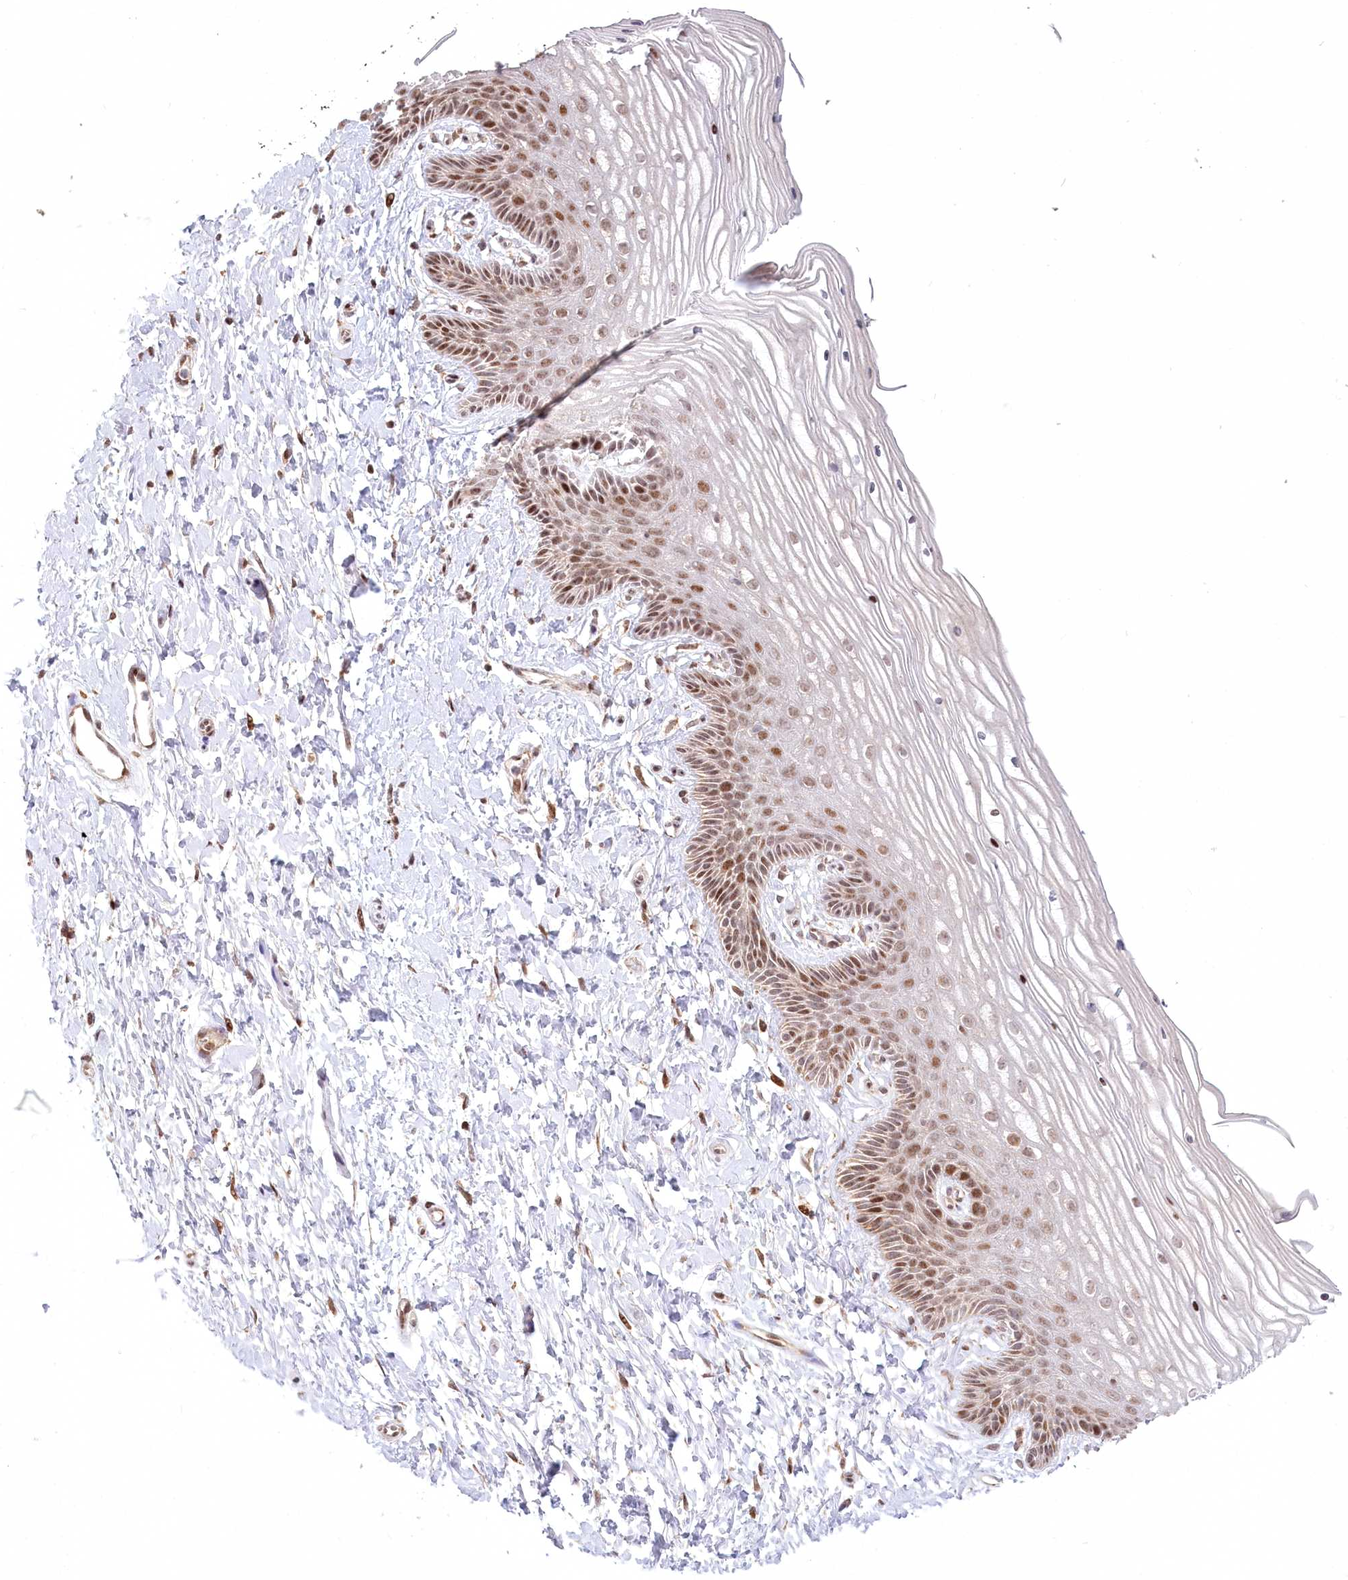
{"staining": {"intensity": "moderate", "quantity": "25%-75%", "location": "nuclear"}, "tissue": "vagina", "cell_type": "Squamous epithelial cells", "image_type": "normal", "snomed": [{"axis": "morphology", "description": "Normal tissue, NOS"}, {"axis": "topography", "description": "Vagina"}, {"axis": "topography", "description": "Cervix"}], "caption": "Immunohistochemistry (IHC) micrograph of unremarkable human vagina stained for a protein (brown), which demonstrates medium levels of moderate nuclear positivity in approximately 25%-75% of squamous epithelial cells.", "gene": "PYURF", "patient": {"sex": "female", "age": 40}}